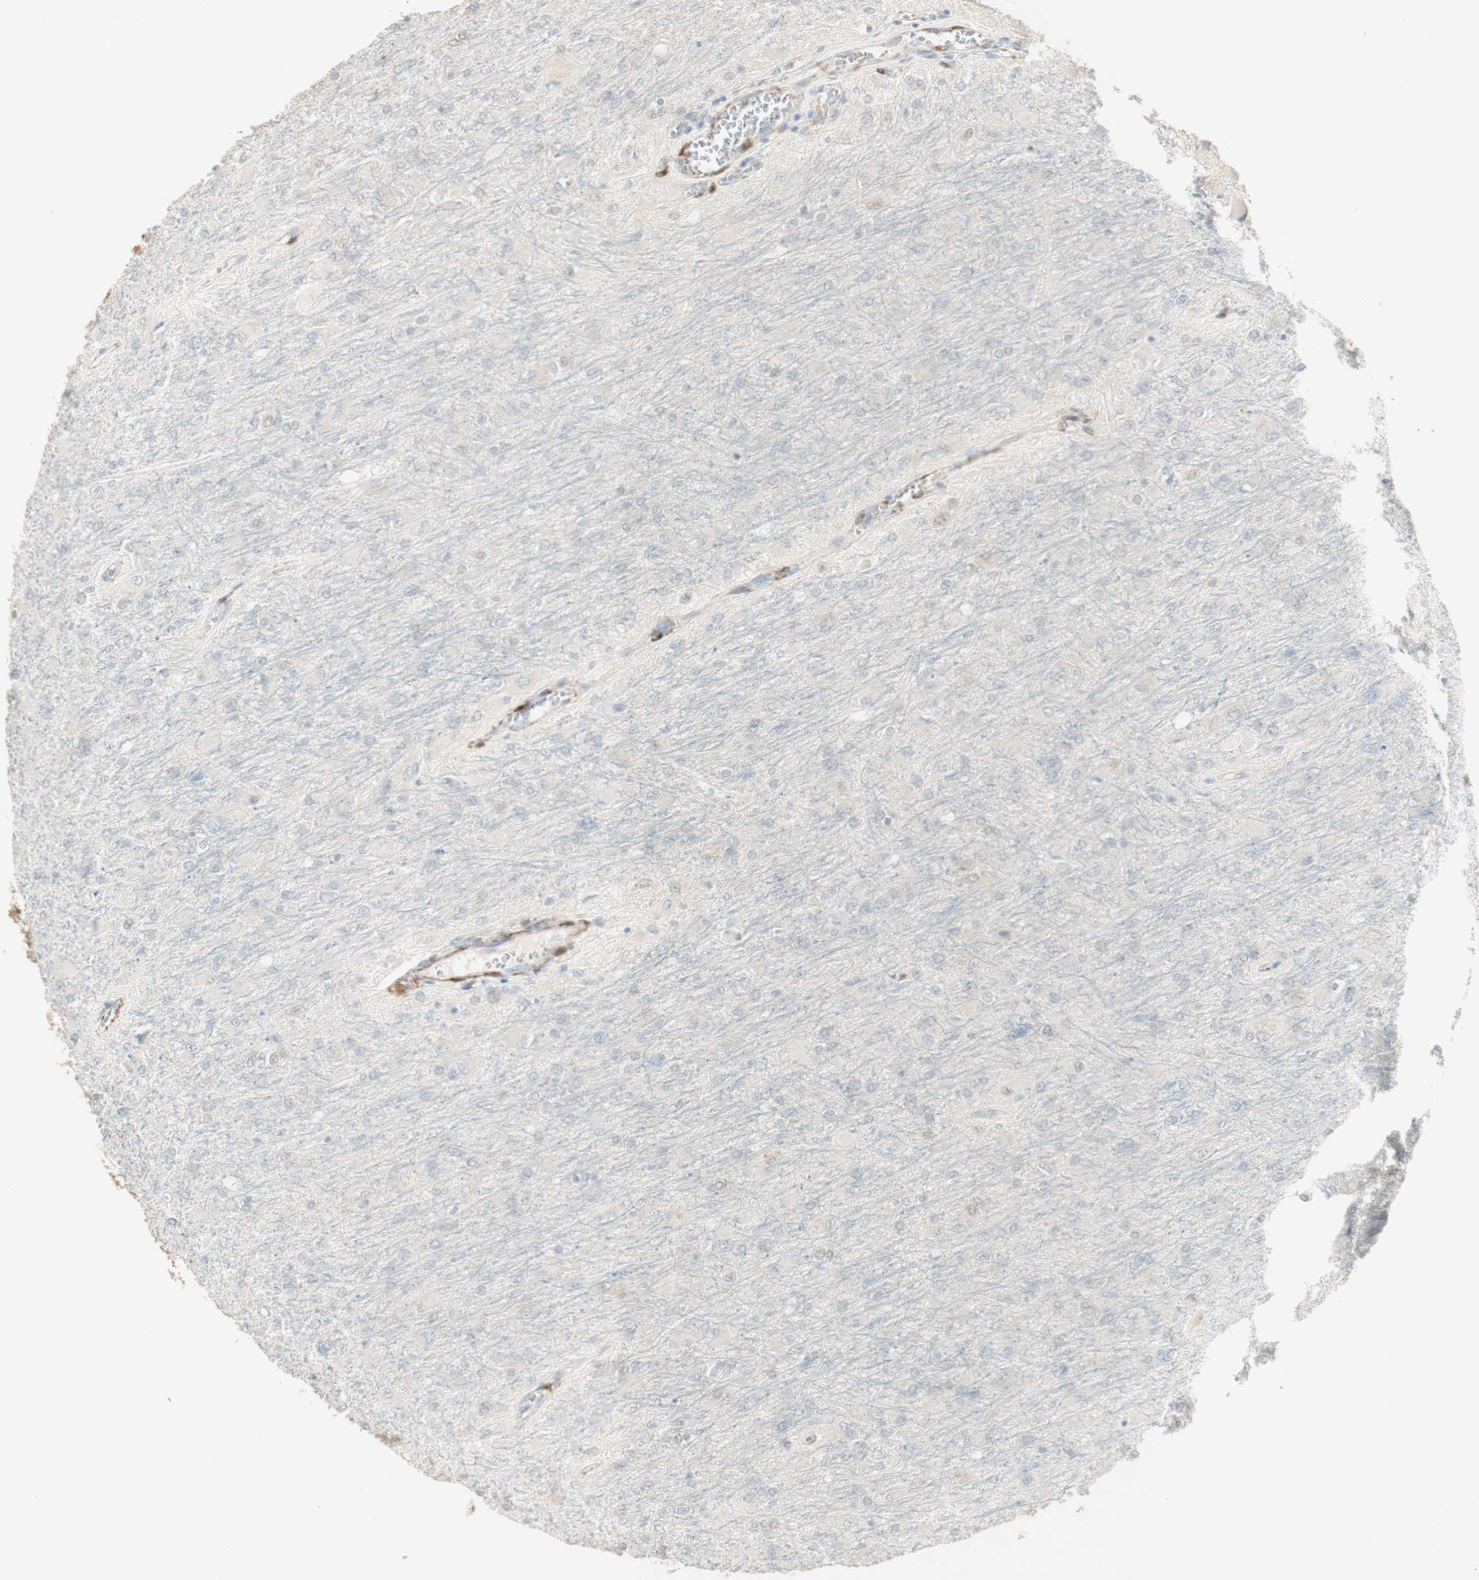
{"staining": {"intensity": "negative", "quantity": "none", "location": "none"}, "tissue": "glioma", "cell_type": "Tumor cells", "image_type": "cancer", "snomed": [{"axis": "morphology", "description": "Glioma, malignant, High grade"}, {"axis": "topography", "description": "Cerebral cortex"}], "caption": "Tumor cells show no significant staining in malignant glioma (high-grade).", "gene": "MUC3A", "patient": {"sex": "female", "age": 36}}